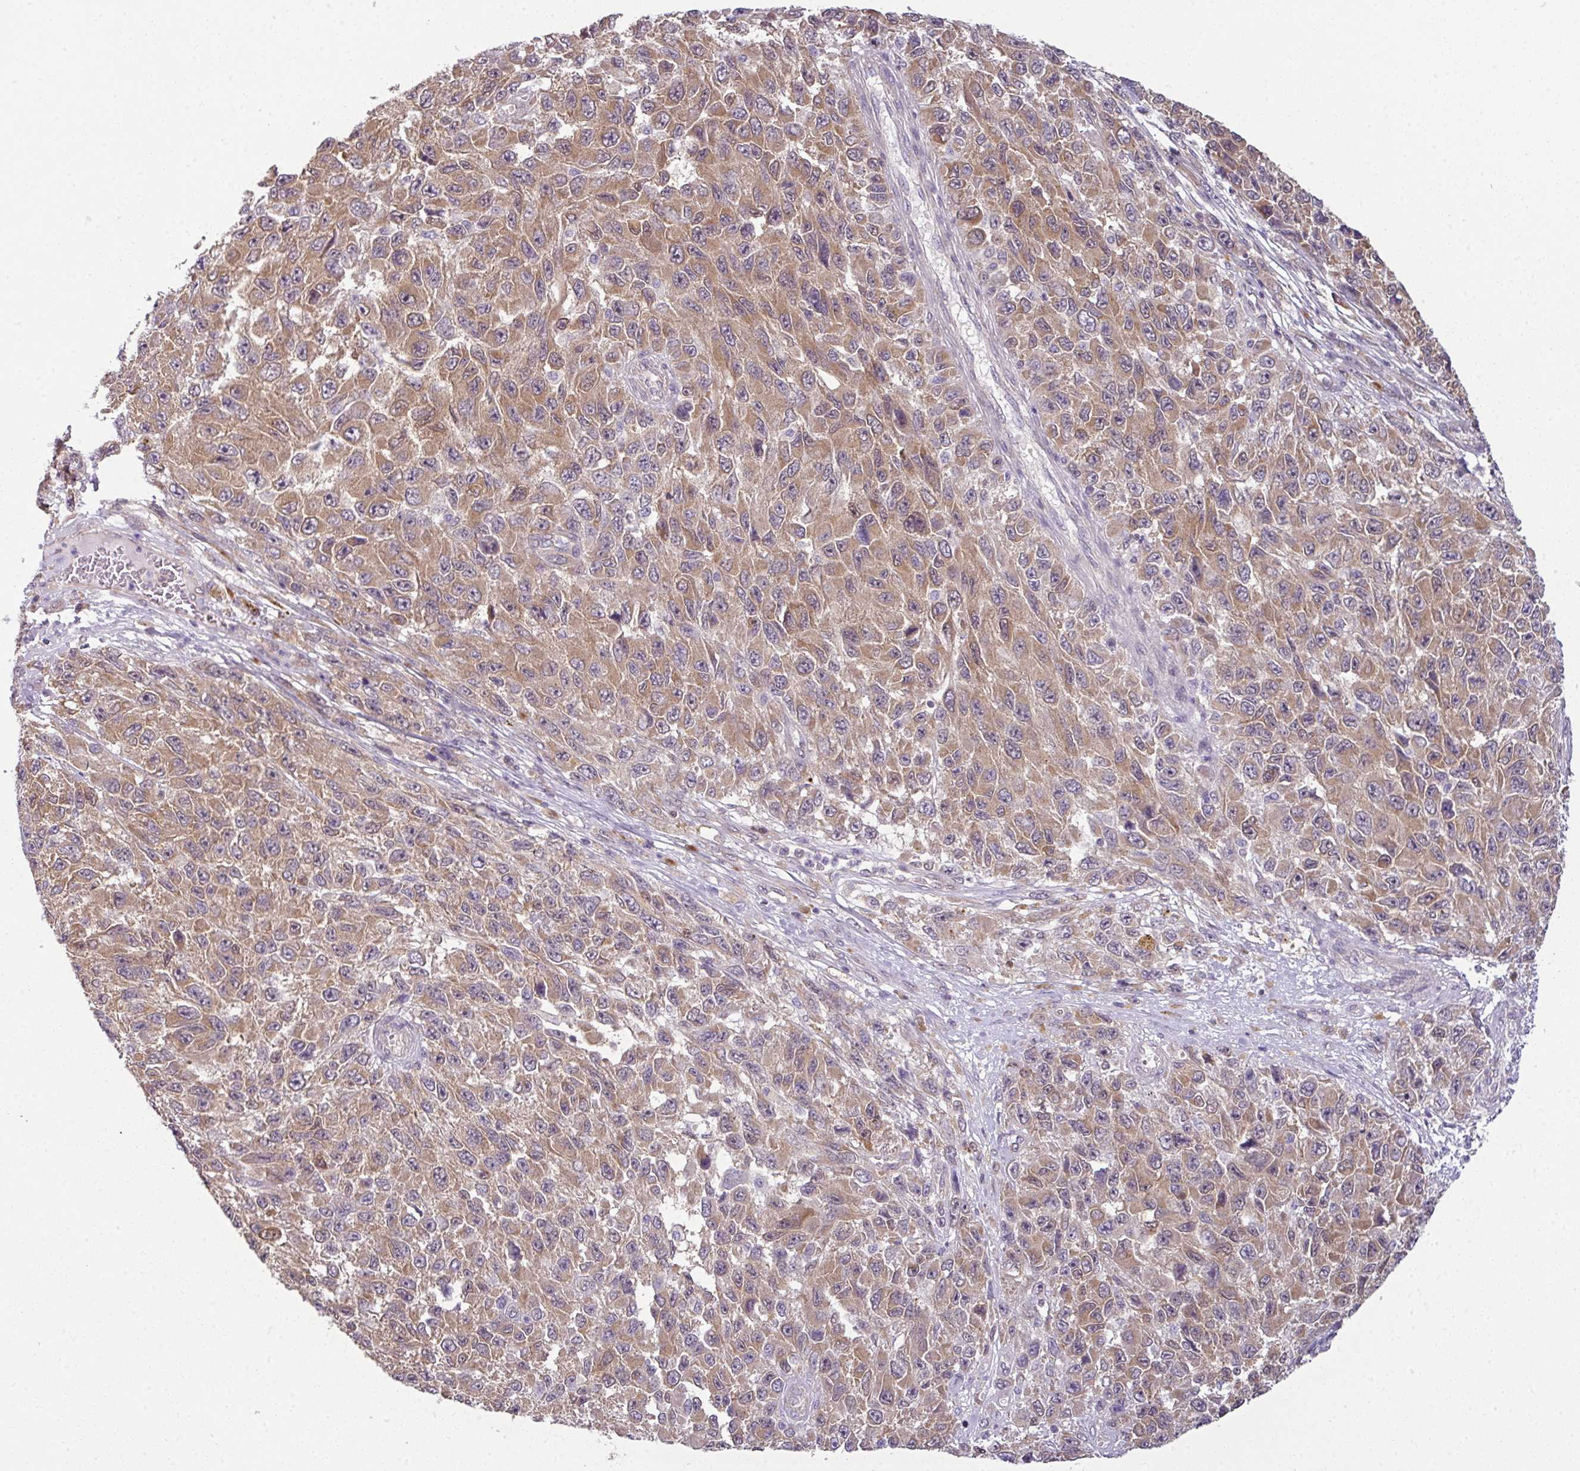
{"staining": {"intensity": "moderate", "quantity": ">75%", "location": "cytoplasmic/membranous"}, "tissue": "melanoma", "cell_type": "Tumor cells", "image_type": "cancer", "snomed": [{"axis": "morphology", "description": "Normal tissue, NOS"}, {"axis": "morphology", "description": "Malignant melanoma, NOS"}, {"axis": "topography", "description": "Skin"}], "caption": "Malignant melanoma stained with a brown dye reveals moderate cytoplasmic/membranous positive expression in approximately >75% of tumor cells.", "gene": "DERPC", "patient": {"sex": "female", "age": 96}}